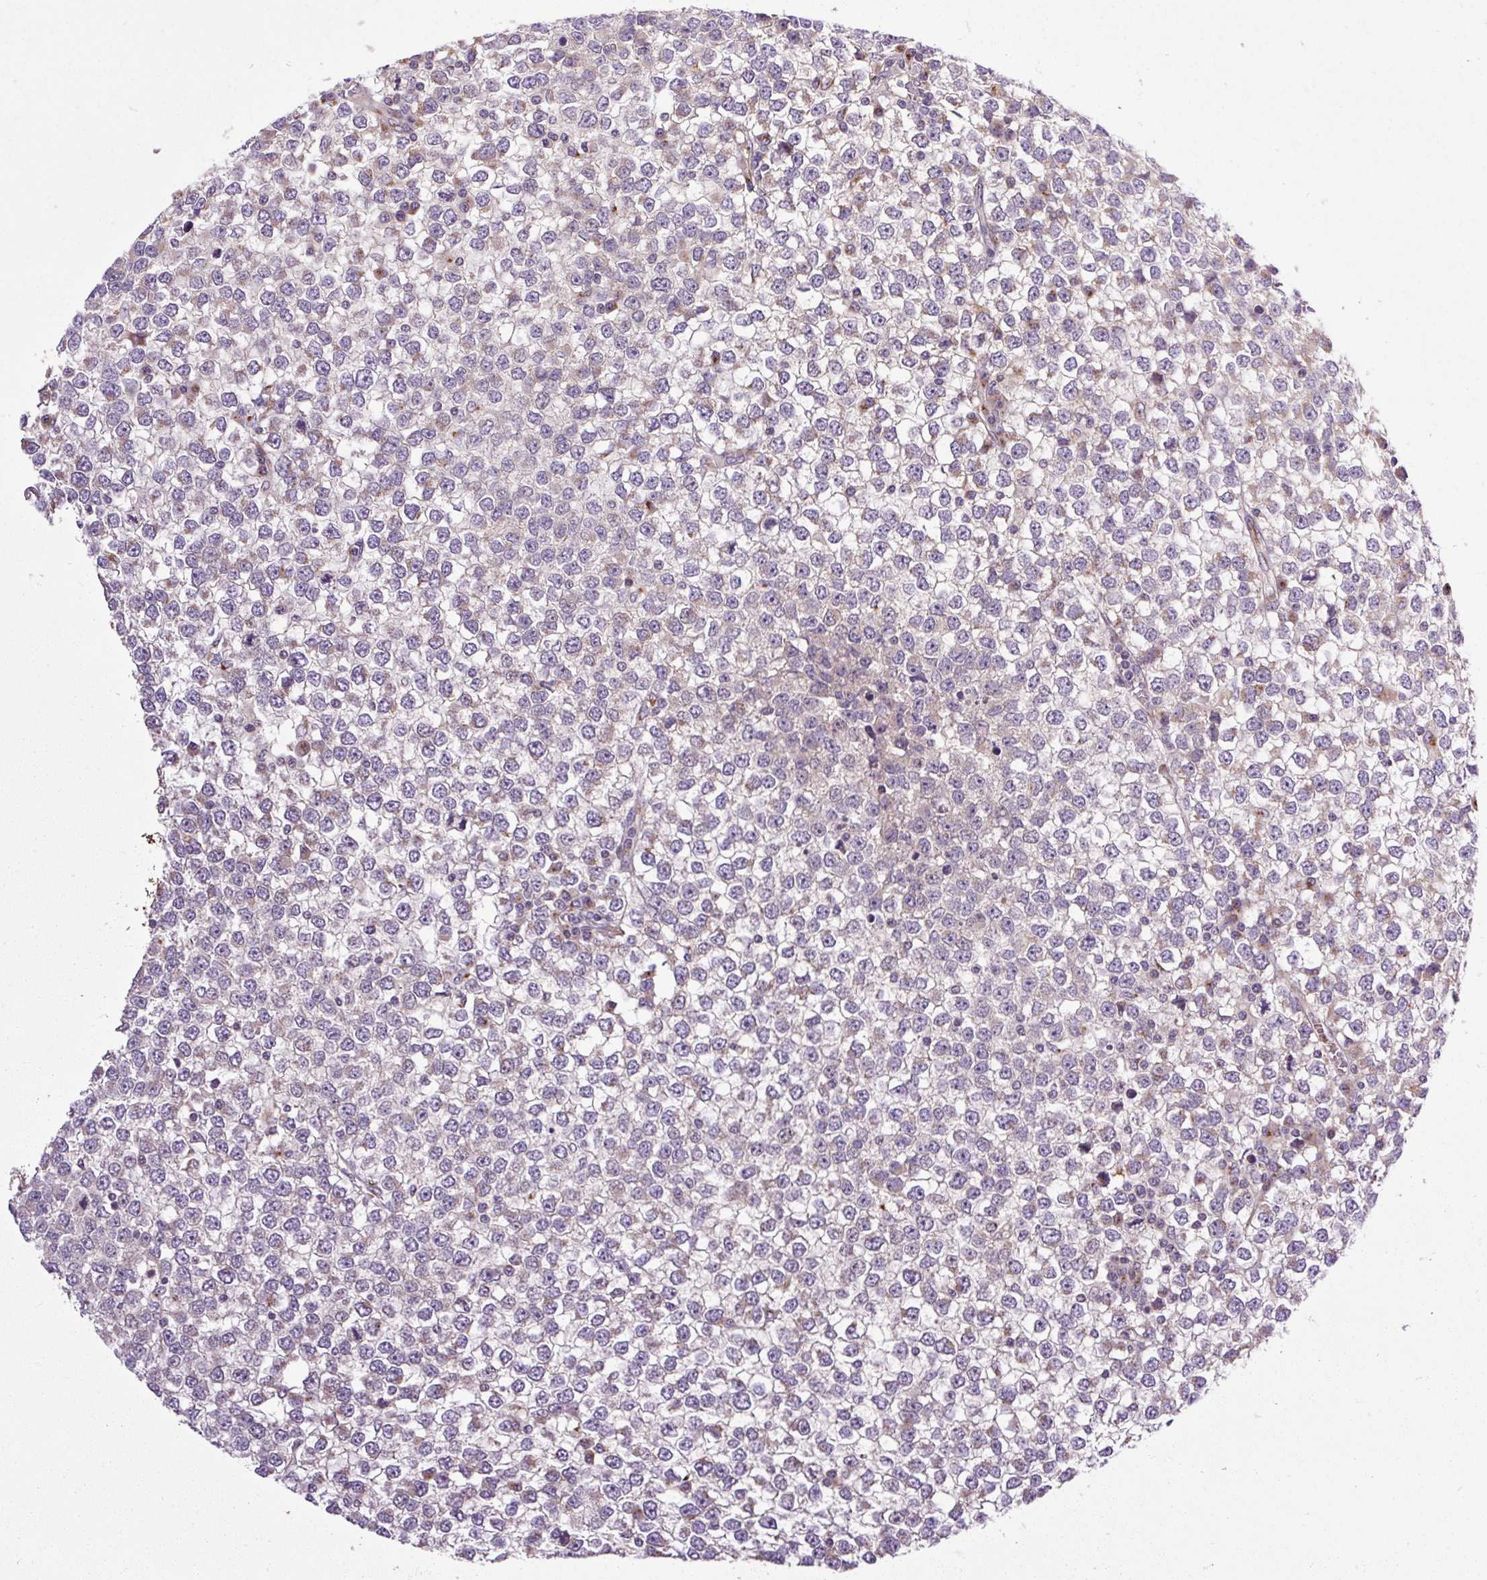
{"staining": {"intensity": "negative", "quantity": "none", "location": "none"}, "tissue": "testis cancer", "cell_type": "Tumor cells", "image_type": "cancer", "snomed": [{"axis": "morphology", "description": "Seminoma, NOS"}, {"axis": "topography", "description": "Testis"}], "caption": "Tumor cells show no significant staining in testis seminoma.", "gene": "MSMP", "patient": {"sex": "male", "age": 65}}